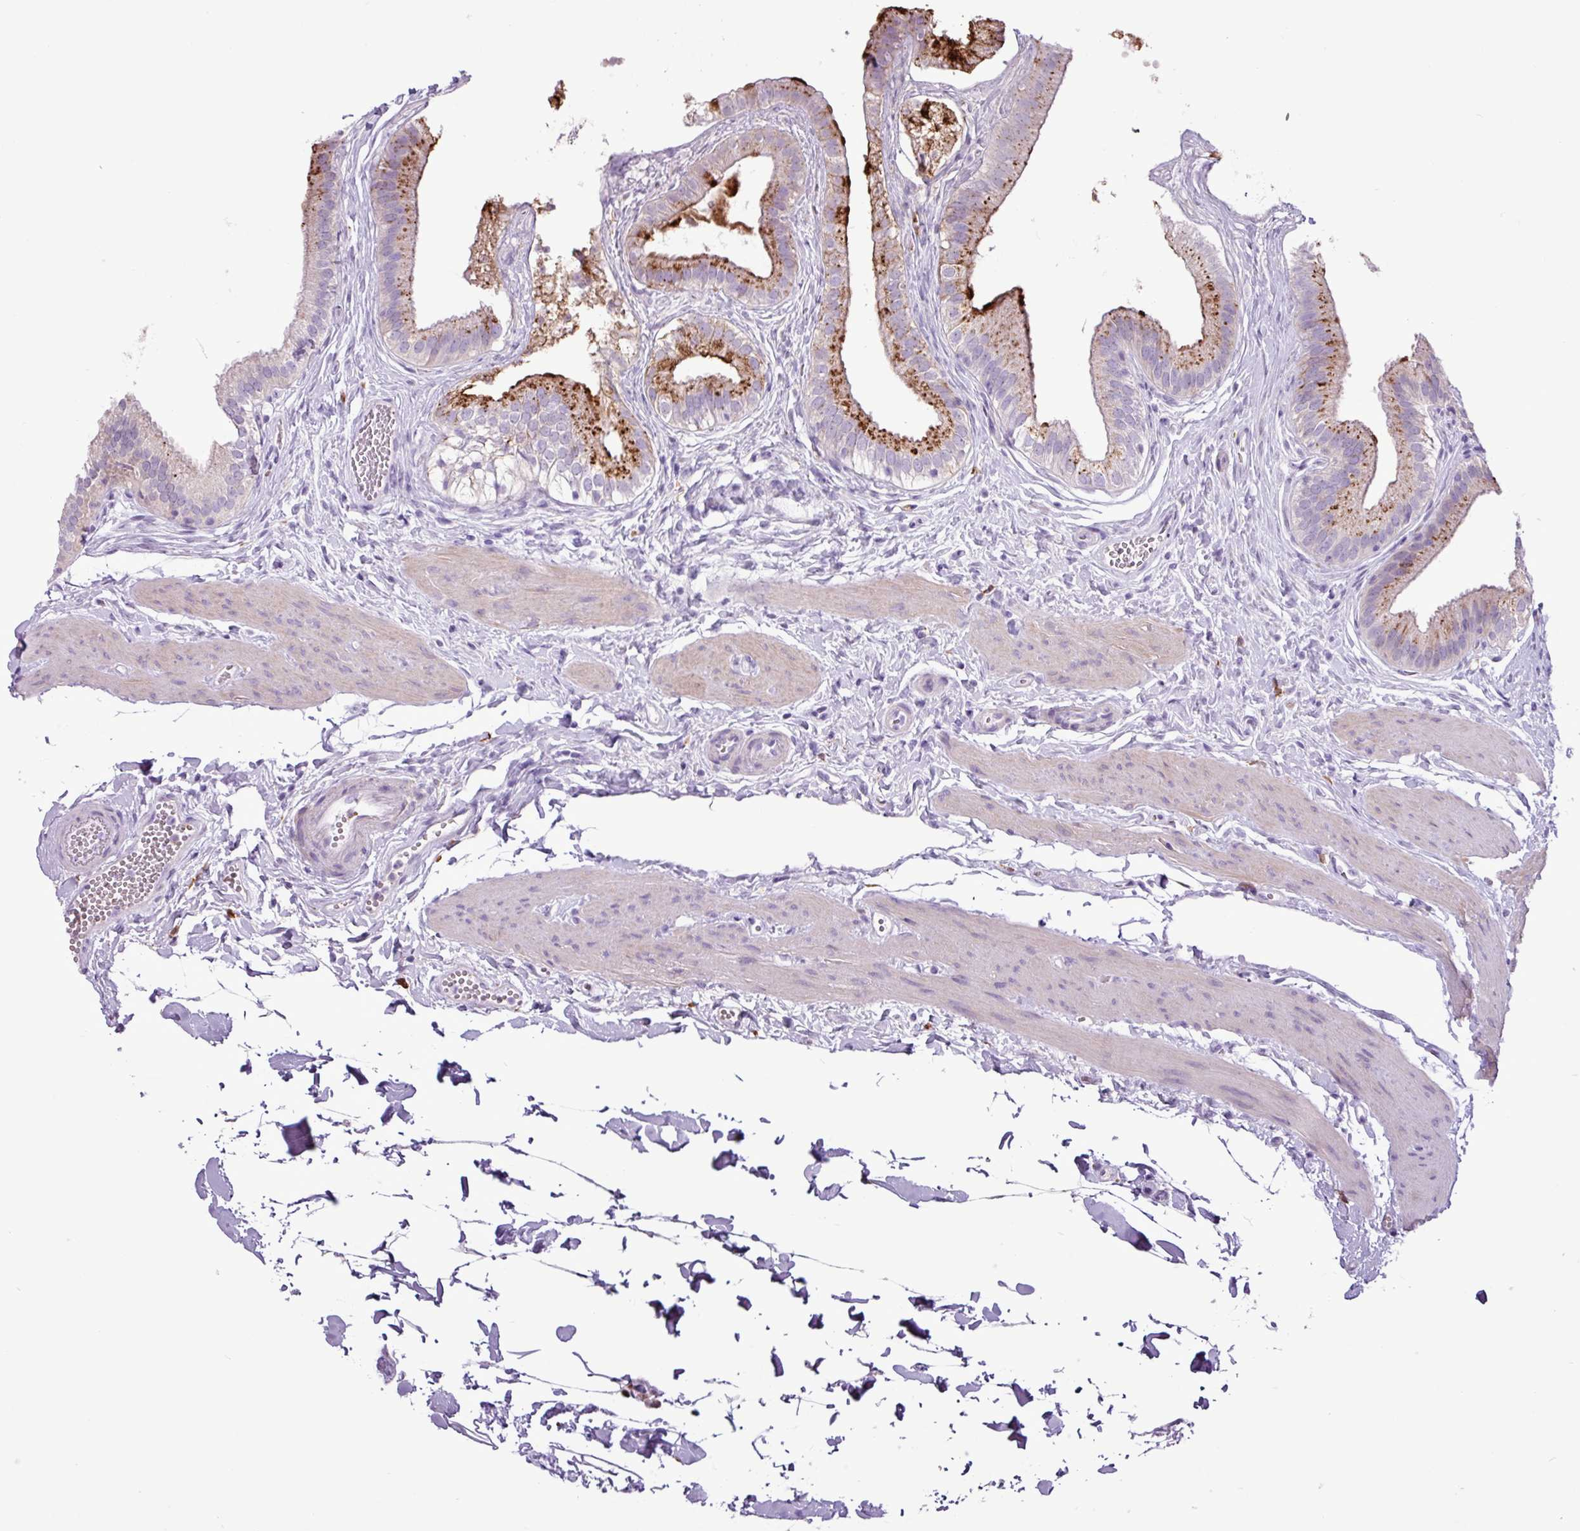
{"staining": {"intensity": "strong", "quantity": "25%-75%", "location": "cytoplasmic/membranous"}, "tissue": "gallbladder", "cell_type": "Glandular cells", "image_type": "normal", "snomed": [{"axis": "morphology", "description": "Normal tissue, NOS"}, {"axis": "topography", "description": "Gallbladder"}], "caption": "Immunohistochemical staining of normal gallbladder displays strong cytoplasmic/membranous protein expression in about 25%-75% of glandular cells. The protein of interest is stained brown, and the nuclei are stained in blue (DAB (3,3'-diaminobenzidine) IHC with brightfield microscopy, high magnification).", "gene": "TMEM200C", "patient": {"sex": "female", "age": 54}}